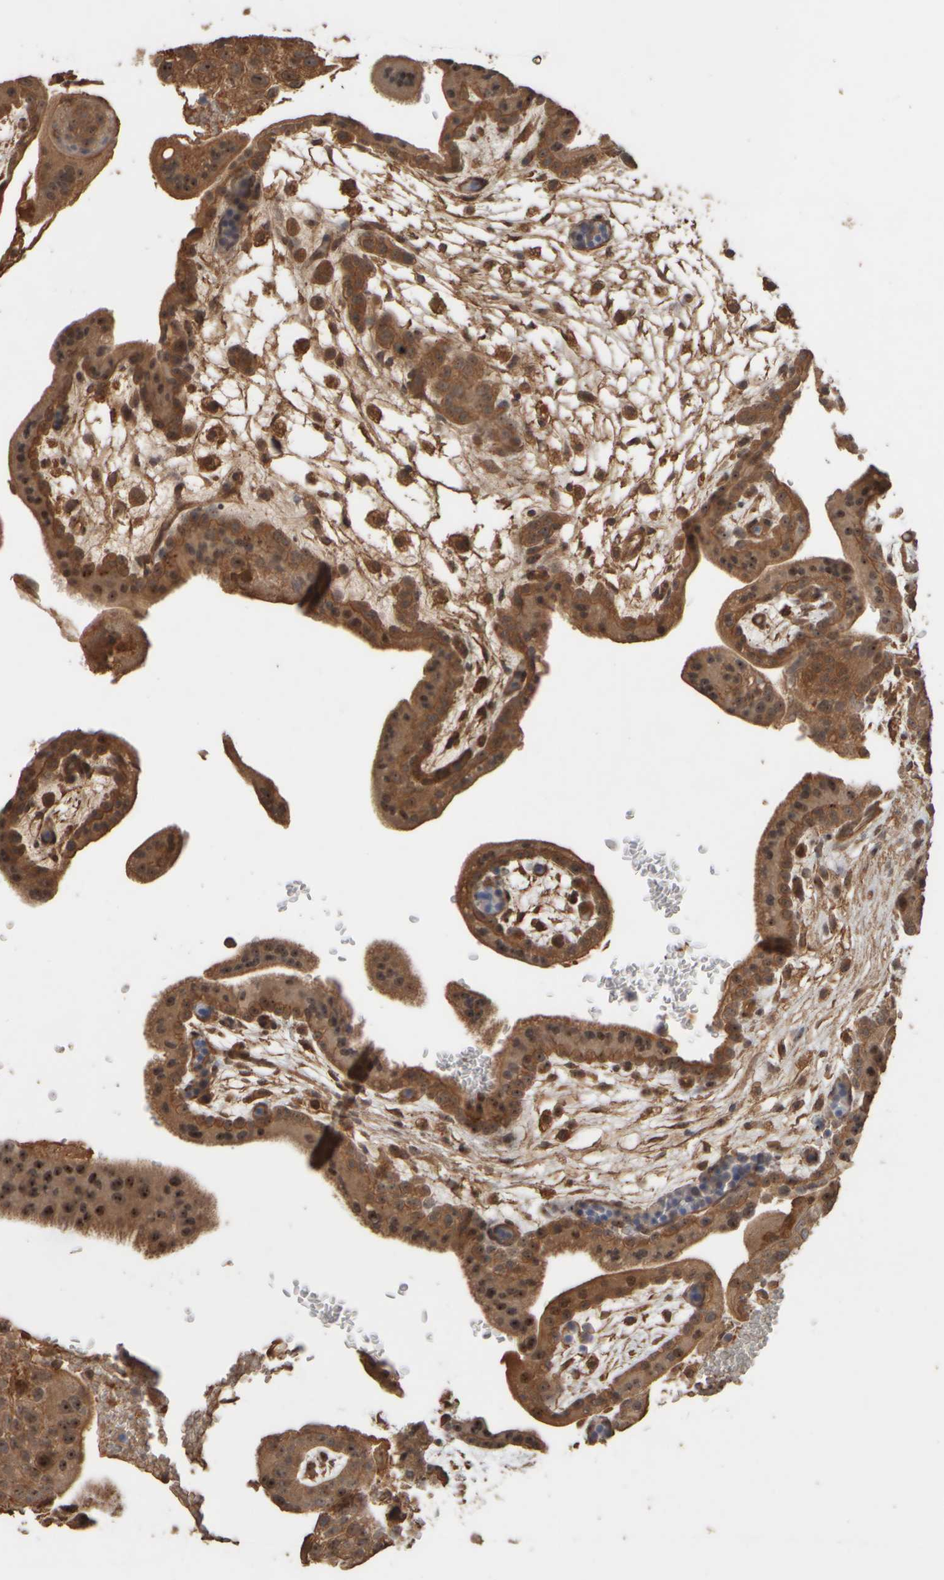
{"staining": {"intensity": "moderate", "quantity": ">75%", "location": "cytoplasmic/membranous,nuclear"}, "tissue": "placenta", "cell_type": "Trophoblastic cells", "image_type": "normal", "snomed": [{"axis": "morphology", "description": "Normal tissue, NOS"}, {"axis": "topography", "description": "Placenta"}], "caption": "IHC (DAB) staining of unremarkable human placenta exhibits moderate cytoplasmic/membranous,nuclear protein staining in approximately >75% of trophoblastic cells.", "gene": "SPHK1", "patient": {"sex": "female", "age": 35}}